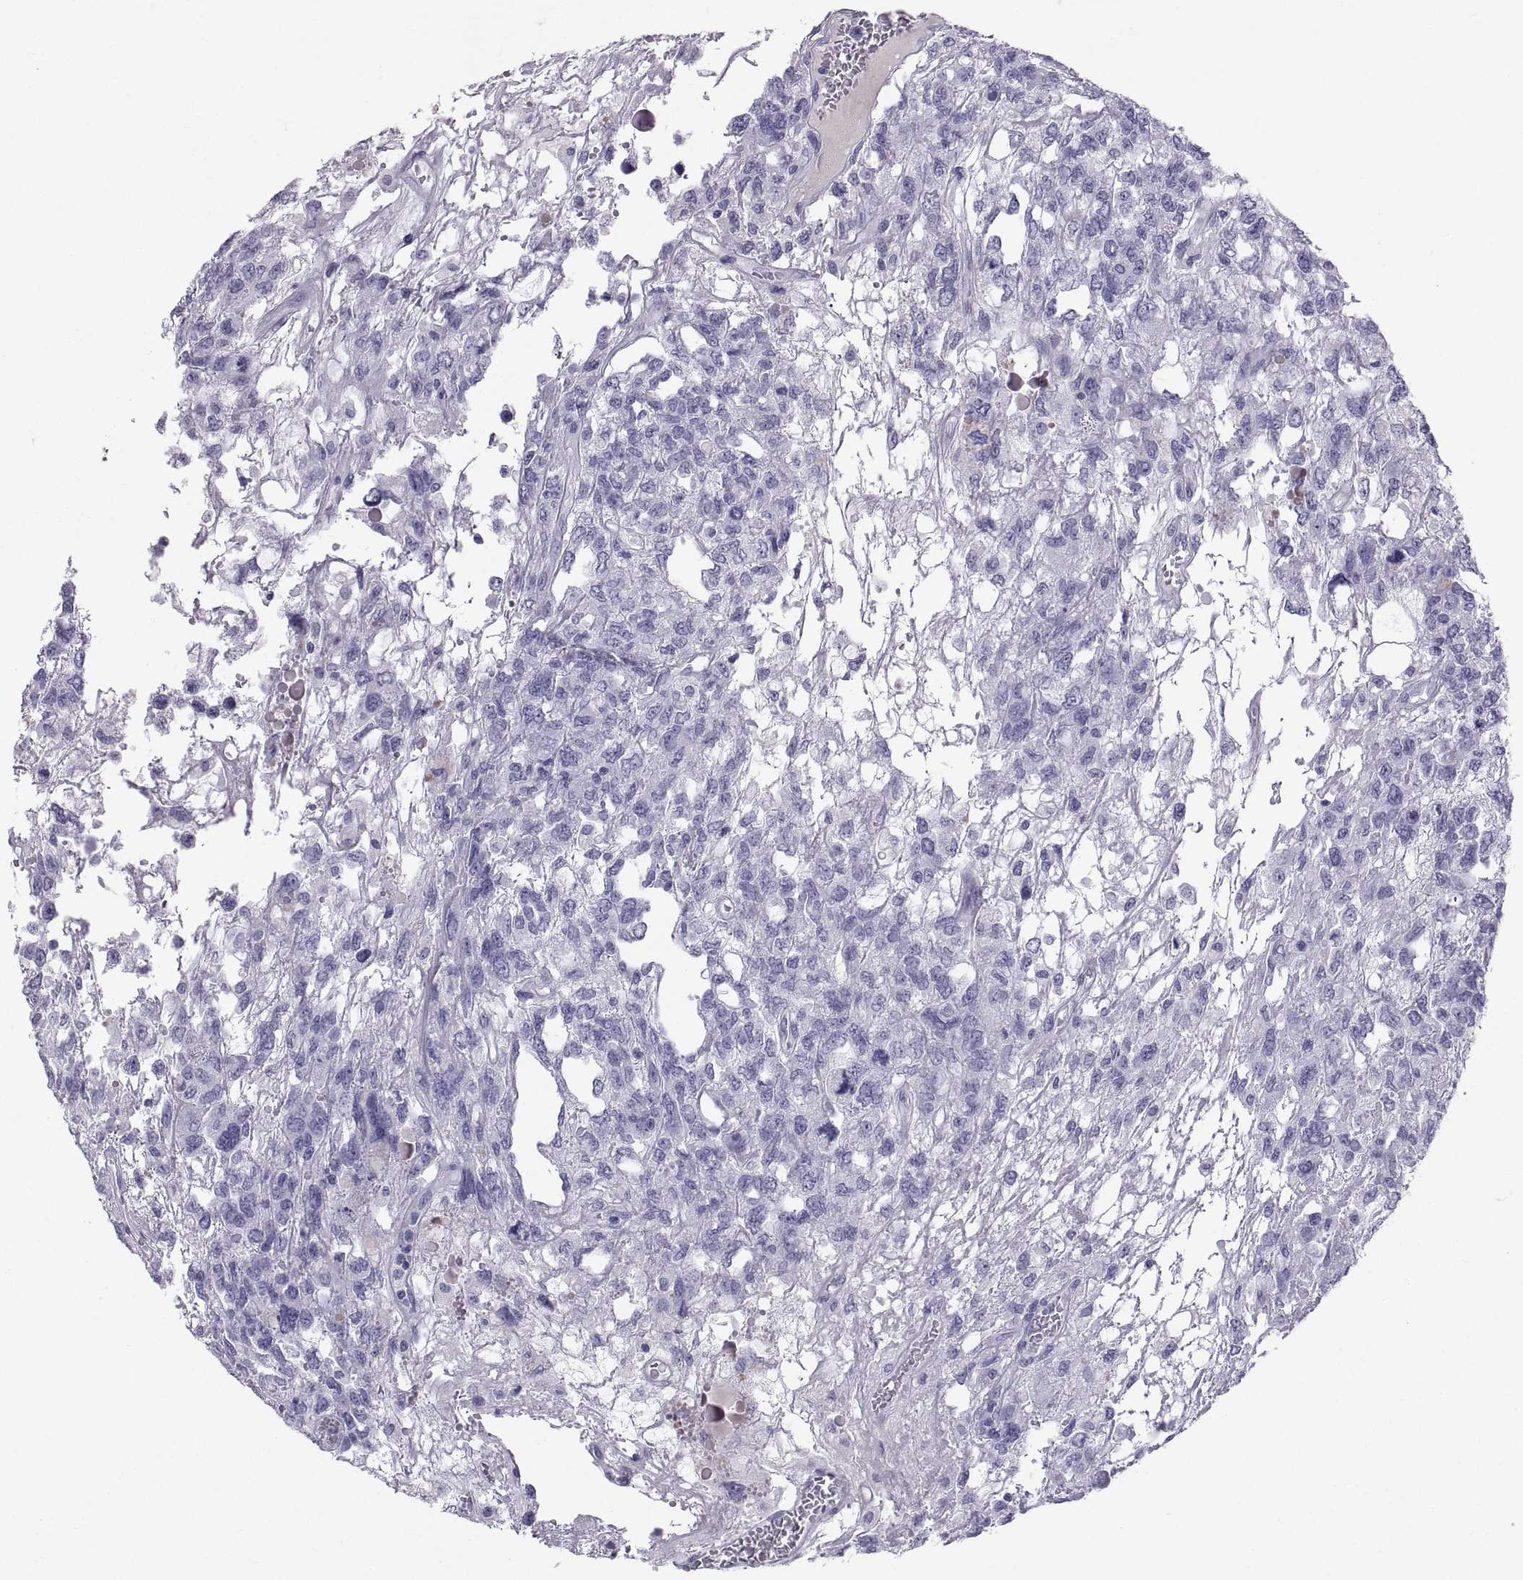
{"staining": {"intensity": "negative", "quantity": "none", "location": "none"}, "tissue": "testis cancer", "cell_type": "Tumor cells", "image_type": "cancer", "snomed": [{"axis": "morphology", "description": "Seminoma, NOS"}, {"axis": "topography", "description": "Testis"}], "caption": "Testis seminoma stained for a protein using immunohistochemistry (IHC) shows no positivity tumor cells.", "gene": "CT47A10", "patient": {"sex": "male", "age": 52}}